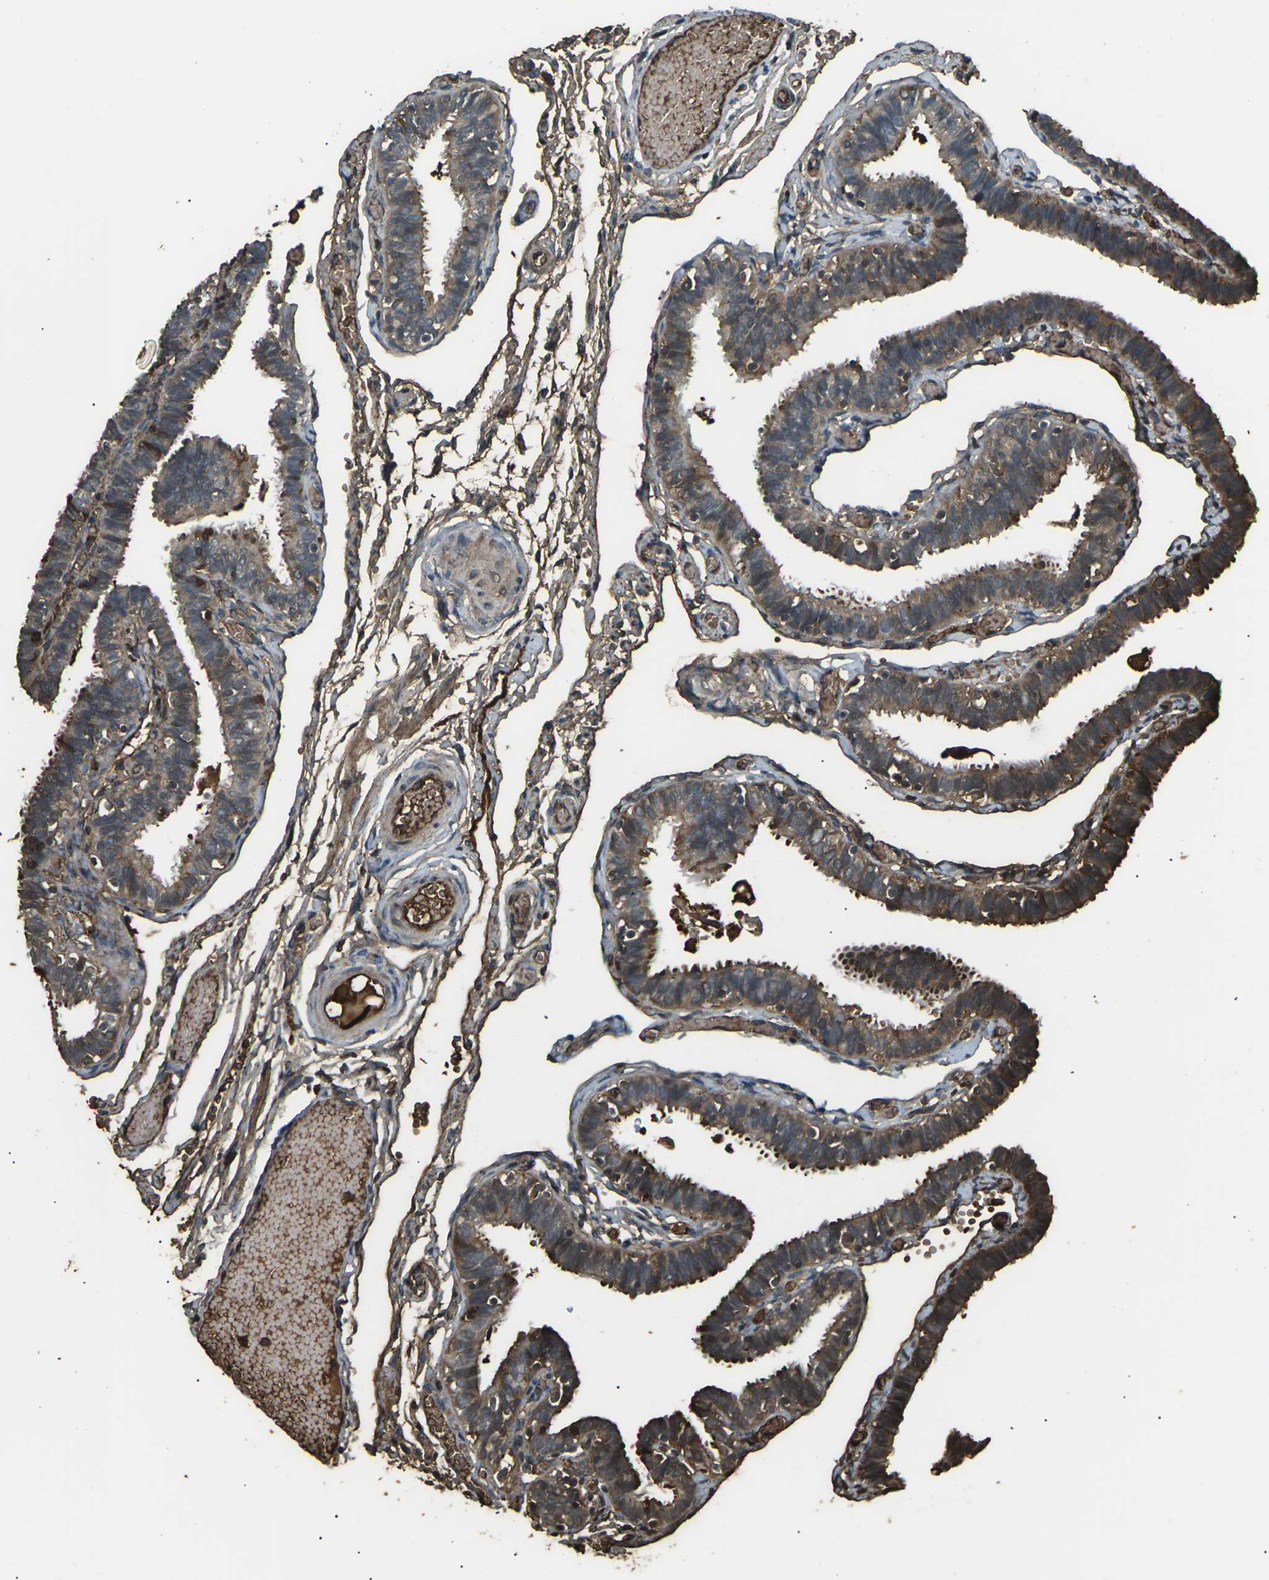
{"staining": {"intensity": "moderate", "quantity": ">75%", "location": "cytoplasmic/membranous"}, "tissue": "fallopian tube", "cell_type": "Glandular cells", "image_type": "normal", "snomed": [{"axis": "morphology", "description": "Normal tissue, NOS"}, {"axis": "topography", "description": "Fallopian tube"}], "caption": "The image displays staining of unremarkable fallopian tube, revealing moderate cytoplasmic/membranous protein staining (brown color) within glandular cells.", "gene": "CYP1B1", "patient": {"sex": "female", "age": 46}}